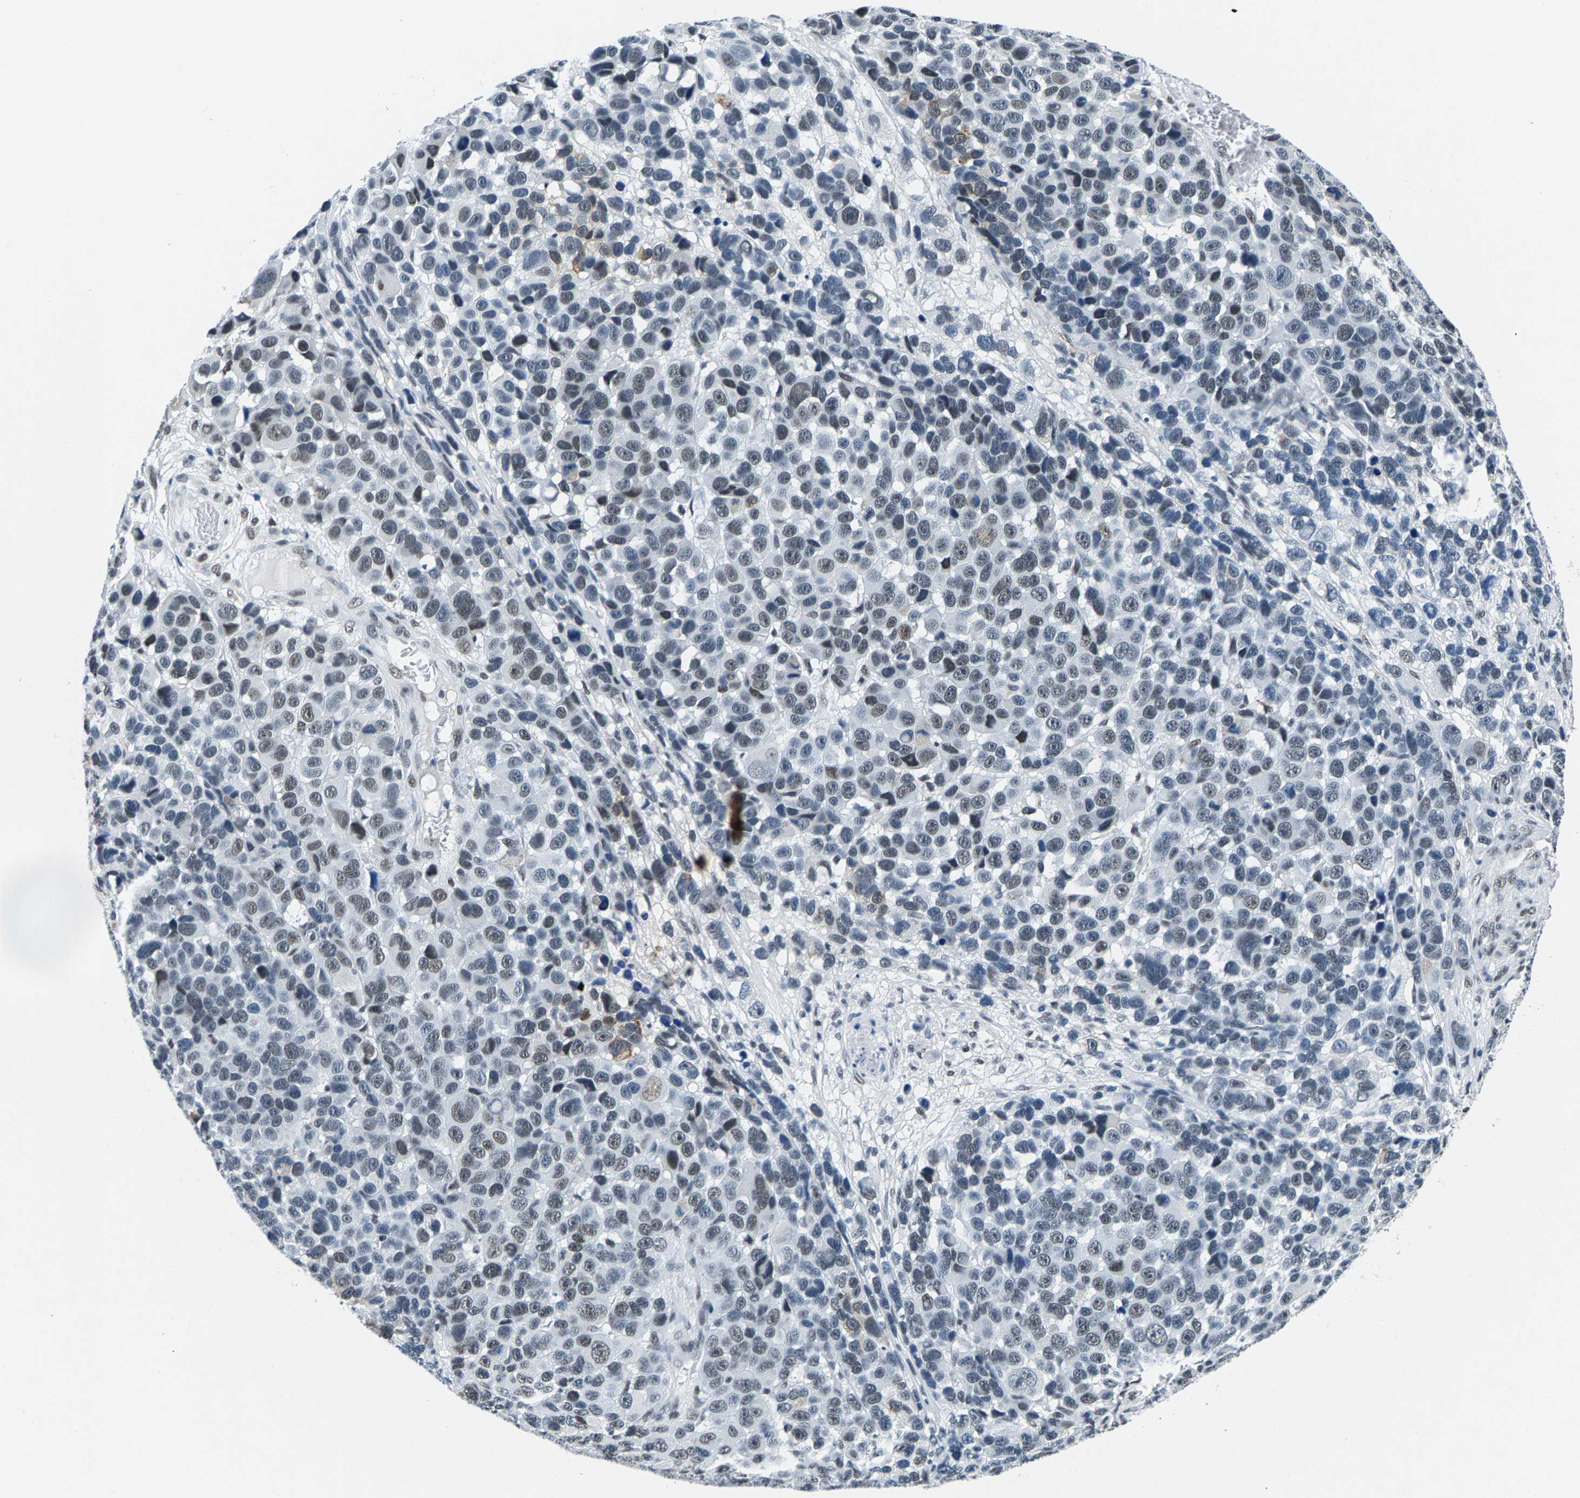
{"staining": {"intensity": "weak", "quantity": "25%-75%", "location": "nuclear"}, "tissue": "melanoma", "cell_type": "Tumor cells", "image_type": "cancer", "snomed": [{"axis": "morphology", "description": "Malignant melanoma, NOS"}, {"axis": "topography", "description": "Skin"}], "caption": "Protein expression analysis of human melanoma reveals weak nuclear expression in about 25%-75% of tumor cells. (DAB IHC with brightfield microscopy, high magnification).", "gene": "ATF2", "patient": {"sex": "male", "age": 53}}